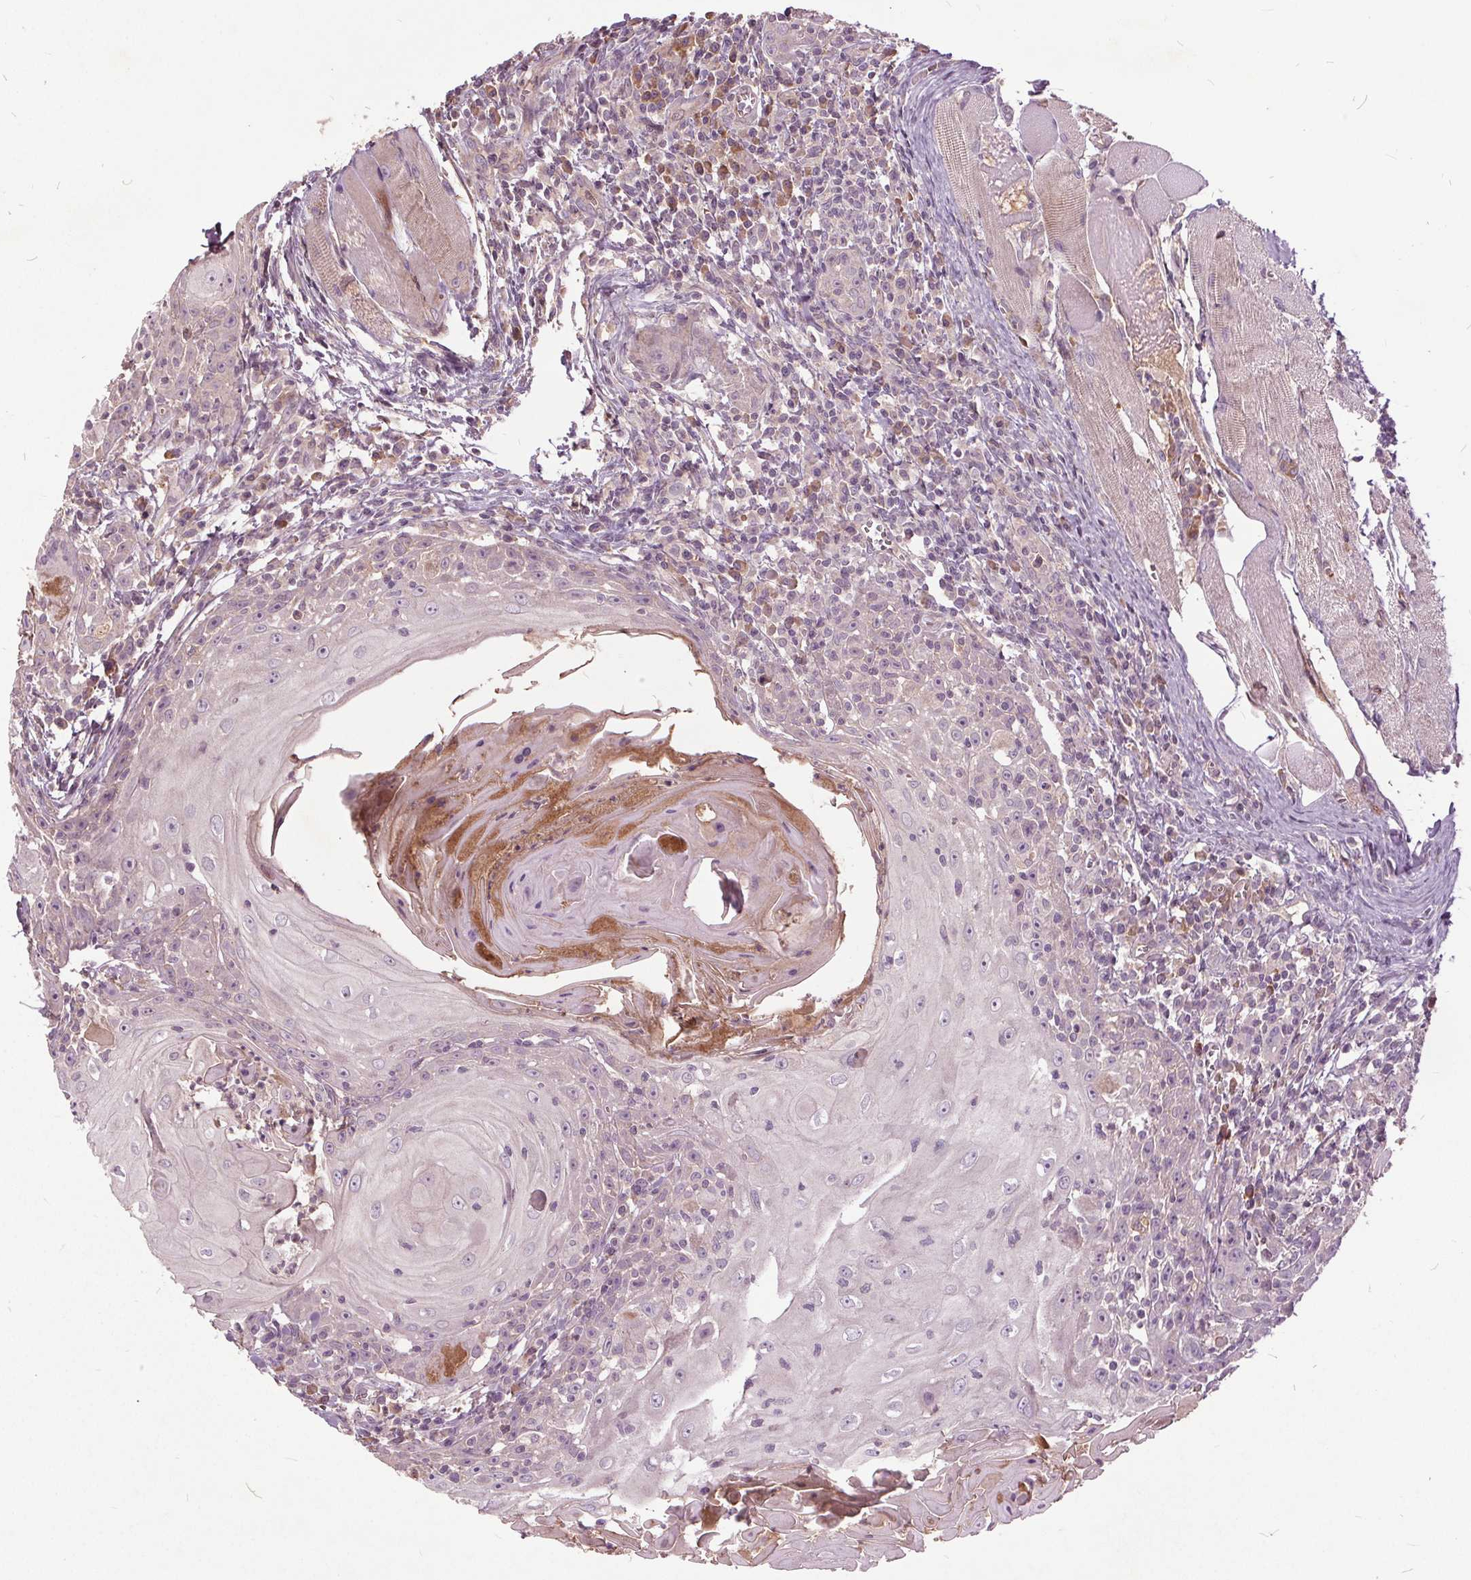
{"staining": {"intensity": "negative", "quantity": "none", "location": "none"}, "tissue": "head and neck cancer", "cell_type": "Tumor cells", "image_type": "cancer", "snomed": [{"axis": "morphology", "description": "Squamous cell carcinoma, NOS"}, {"axis": "topography", "description": "Head-Neck"}], "caption": "The histopathology image demonstrates no significant staining in tumor cells of squamous cell carcinoma (head and neck).", "gene": "PDGFD", "patient": {"sex": "male", "age": 52}}